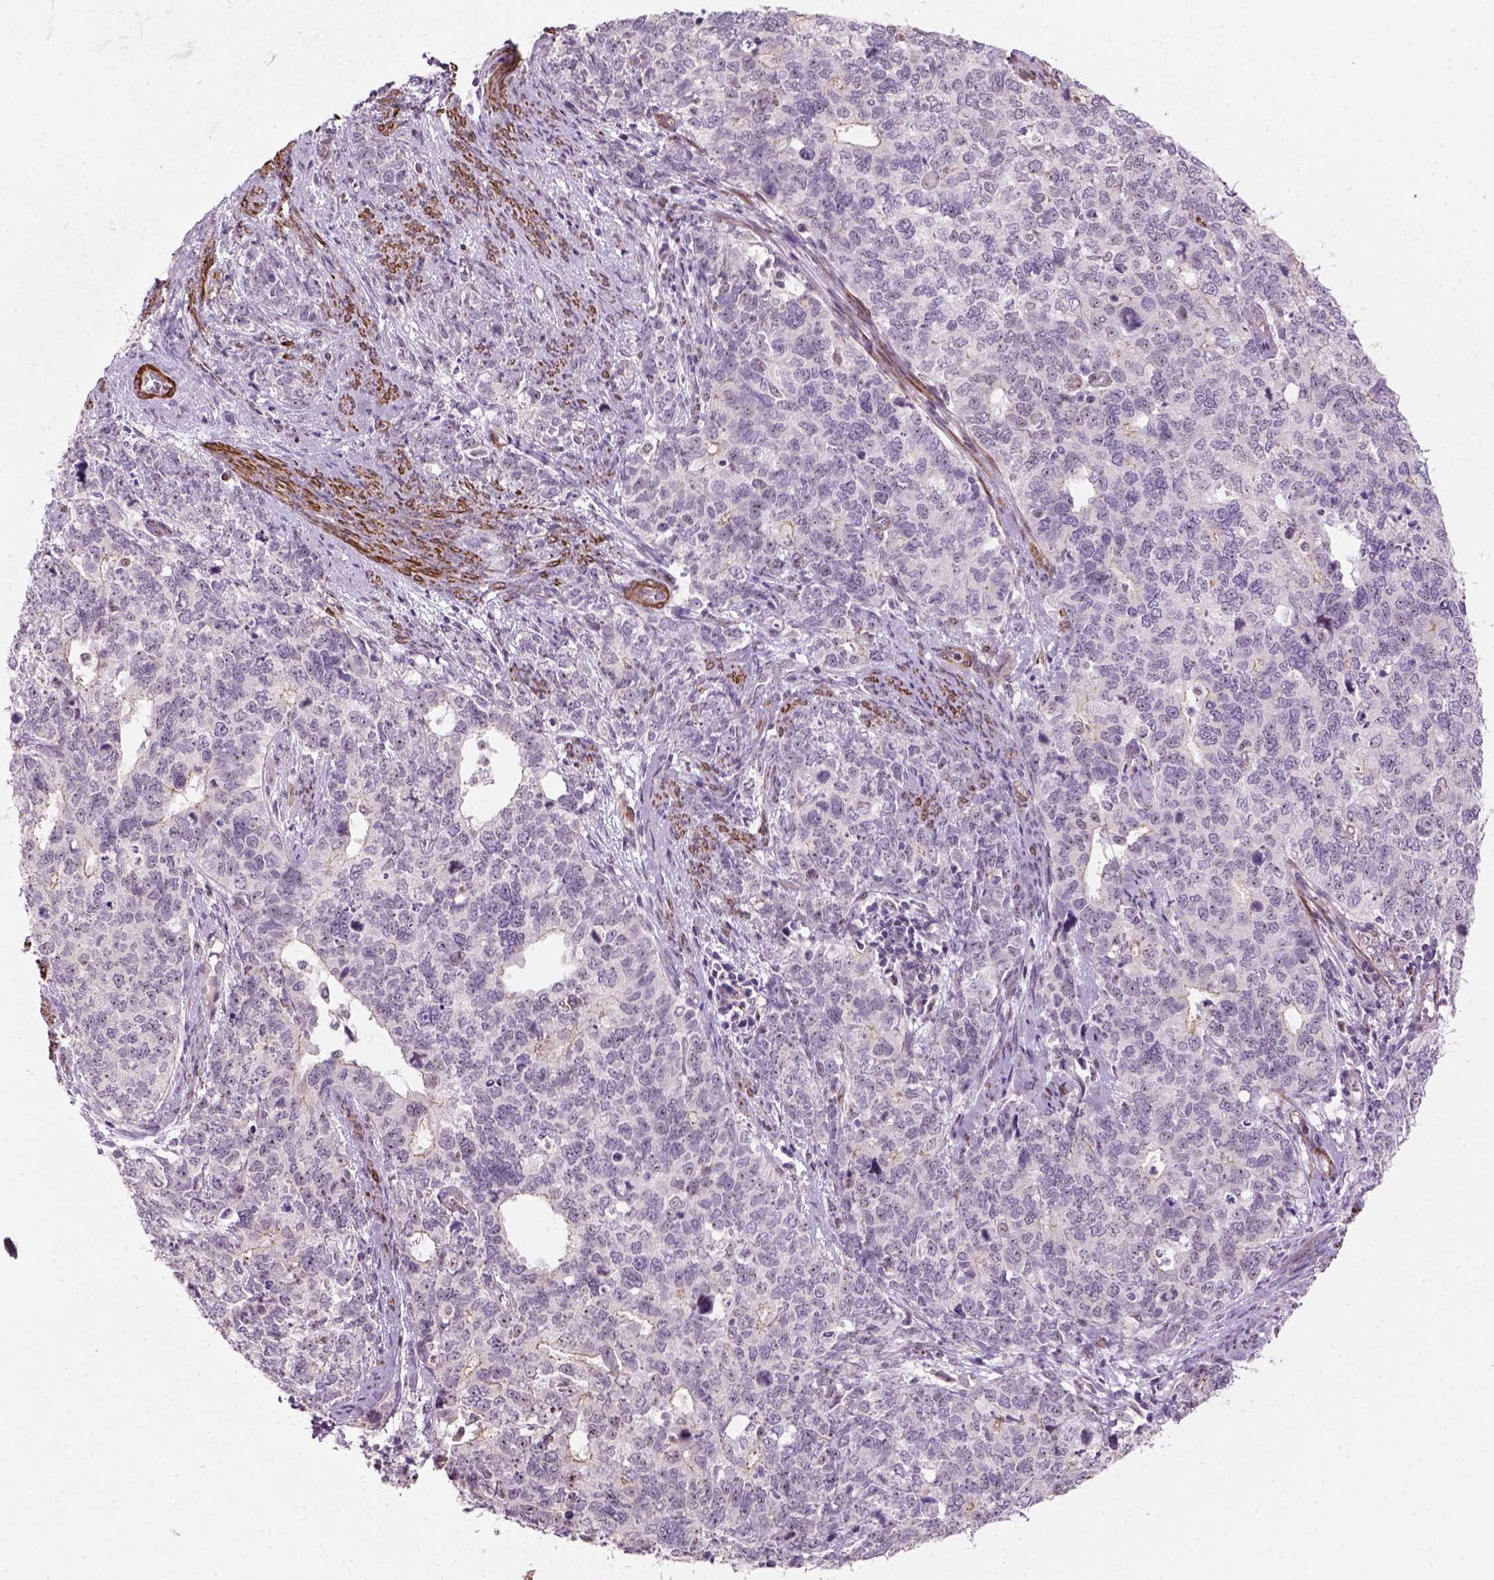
{"staining": {"intensity": "moderate", "quantity": ">75%", "location": "nuclear"}, "tissue": "cervical cancer", "cell_type": "Tumor cells", "image_type": "cancer", "snomed": [{"axis": "morphology", "description": "Squamous cell carcinoma, NOS"}, {"axis": "topography", "description": "Cervix"}], "caption": "About >75% of tumor cells in human cervical cancer reveal moderate nuclear protein staining as visualized by brown immunohistochemical staining.", "gene": "RRS1", "patient": {"sex": "female", "age": 63}}